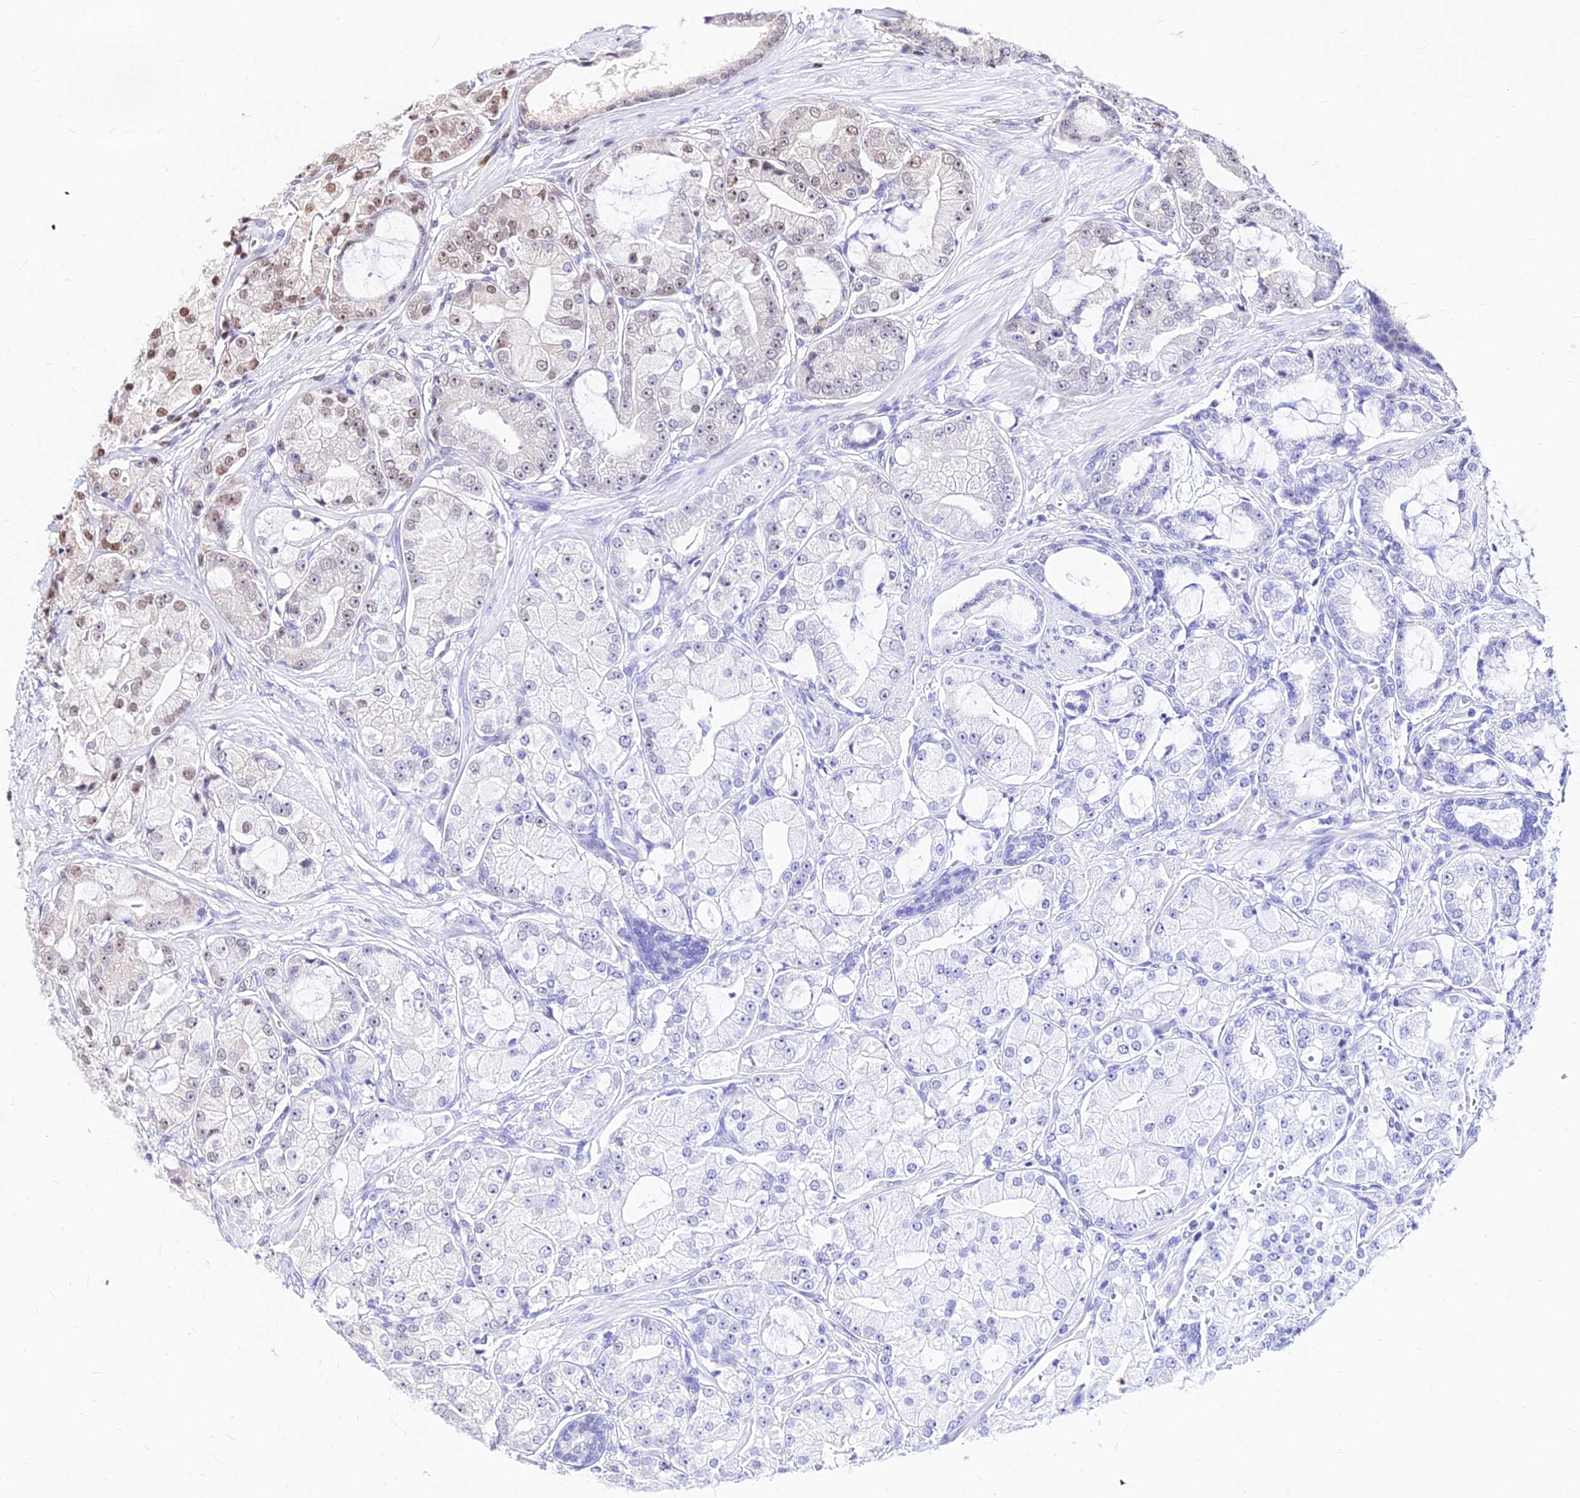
{"staining": {"intensity": "moderate", "quantity": "25%-75%", "location": "nuclear"}, "tissue": "prostate cancer", "cell_type": "Tumor cells", "image_type": "cancer", "snomed": [{"axis": "morphology", "description": "Adenocarcinoma, High grade"}, {"axis": "topography", "description": "Prostate"}], "caption": "Prostate high-grade adenocarcinoma was stained to show a protein in brown. There is medium levels of moderate nuclear staining in about 25%-75% of tumor cells.", "gene": "PAXX", "patient": {"sex": "male", "age": 71}}